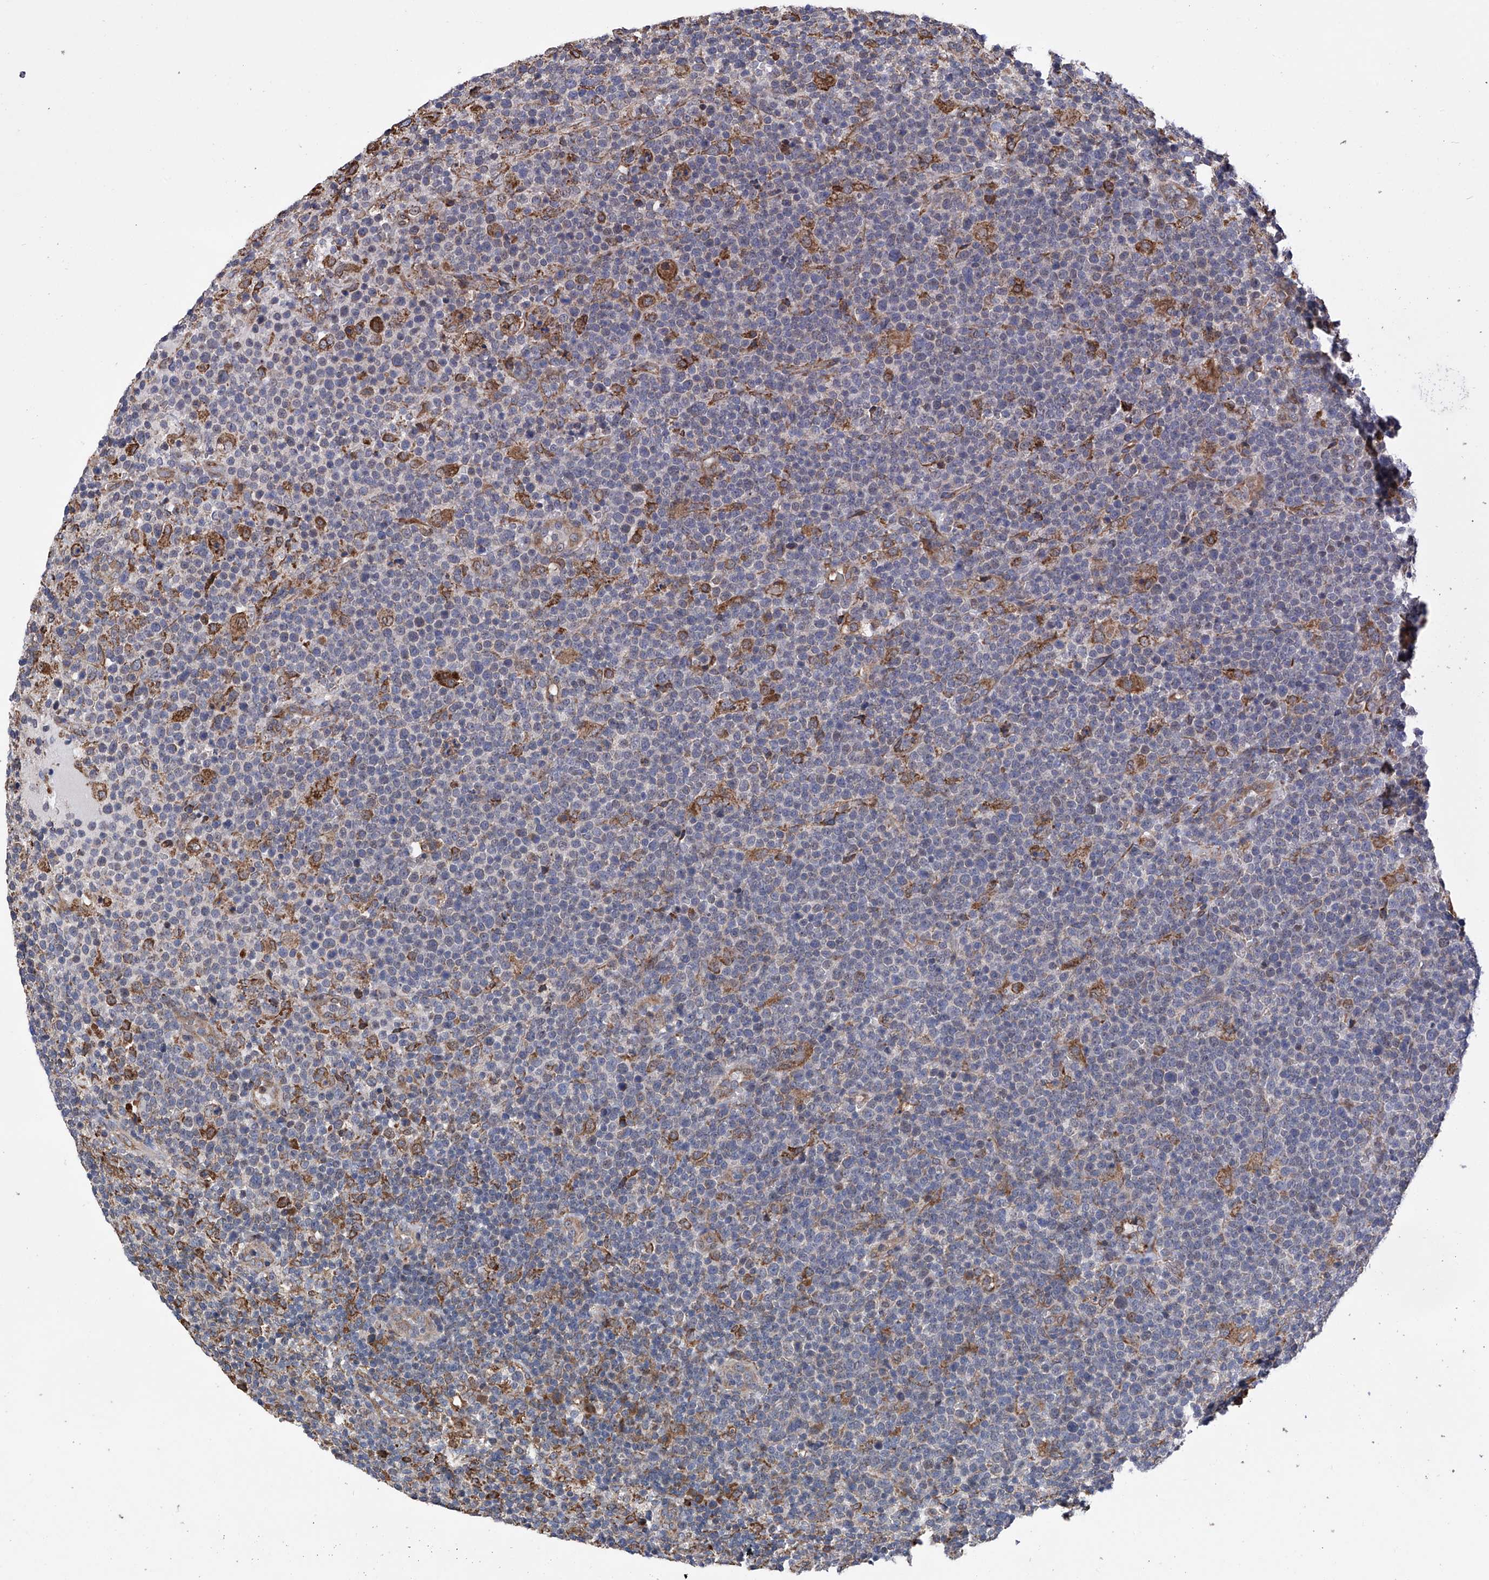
{"staining": {"intensity": "moderate", "quantity": "<25%", "location": "cytoplasmic/membranous"}, "tissue": "lymphoma", "cell_type": "Tumor cells", "image_type": "cancer", "snomed": [{"axis": "morphology", "description": "Malignant lymphoma, non-Hodgkin's type, High grade"}, {"axis": "topography", "description": "Lymph node"}], "caption": "There is low levels of moderate cytoplasmic/membranous staining in tumor cells of lymphoma, as demonstrated by immunohistochemical staining (brown color).", "gene": "DNAH8", "patient": {"sex": "male", "age": 61}}